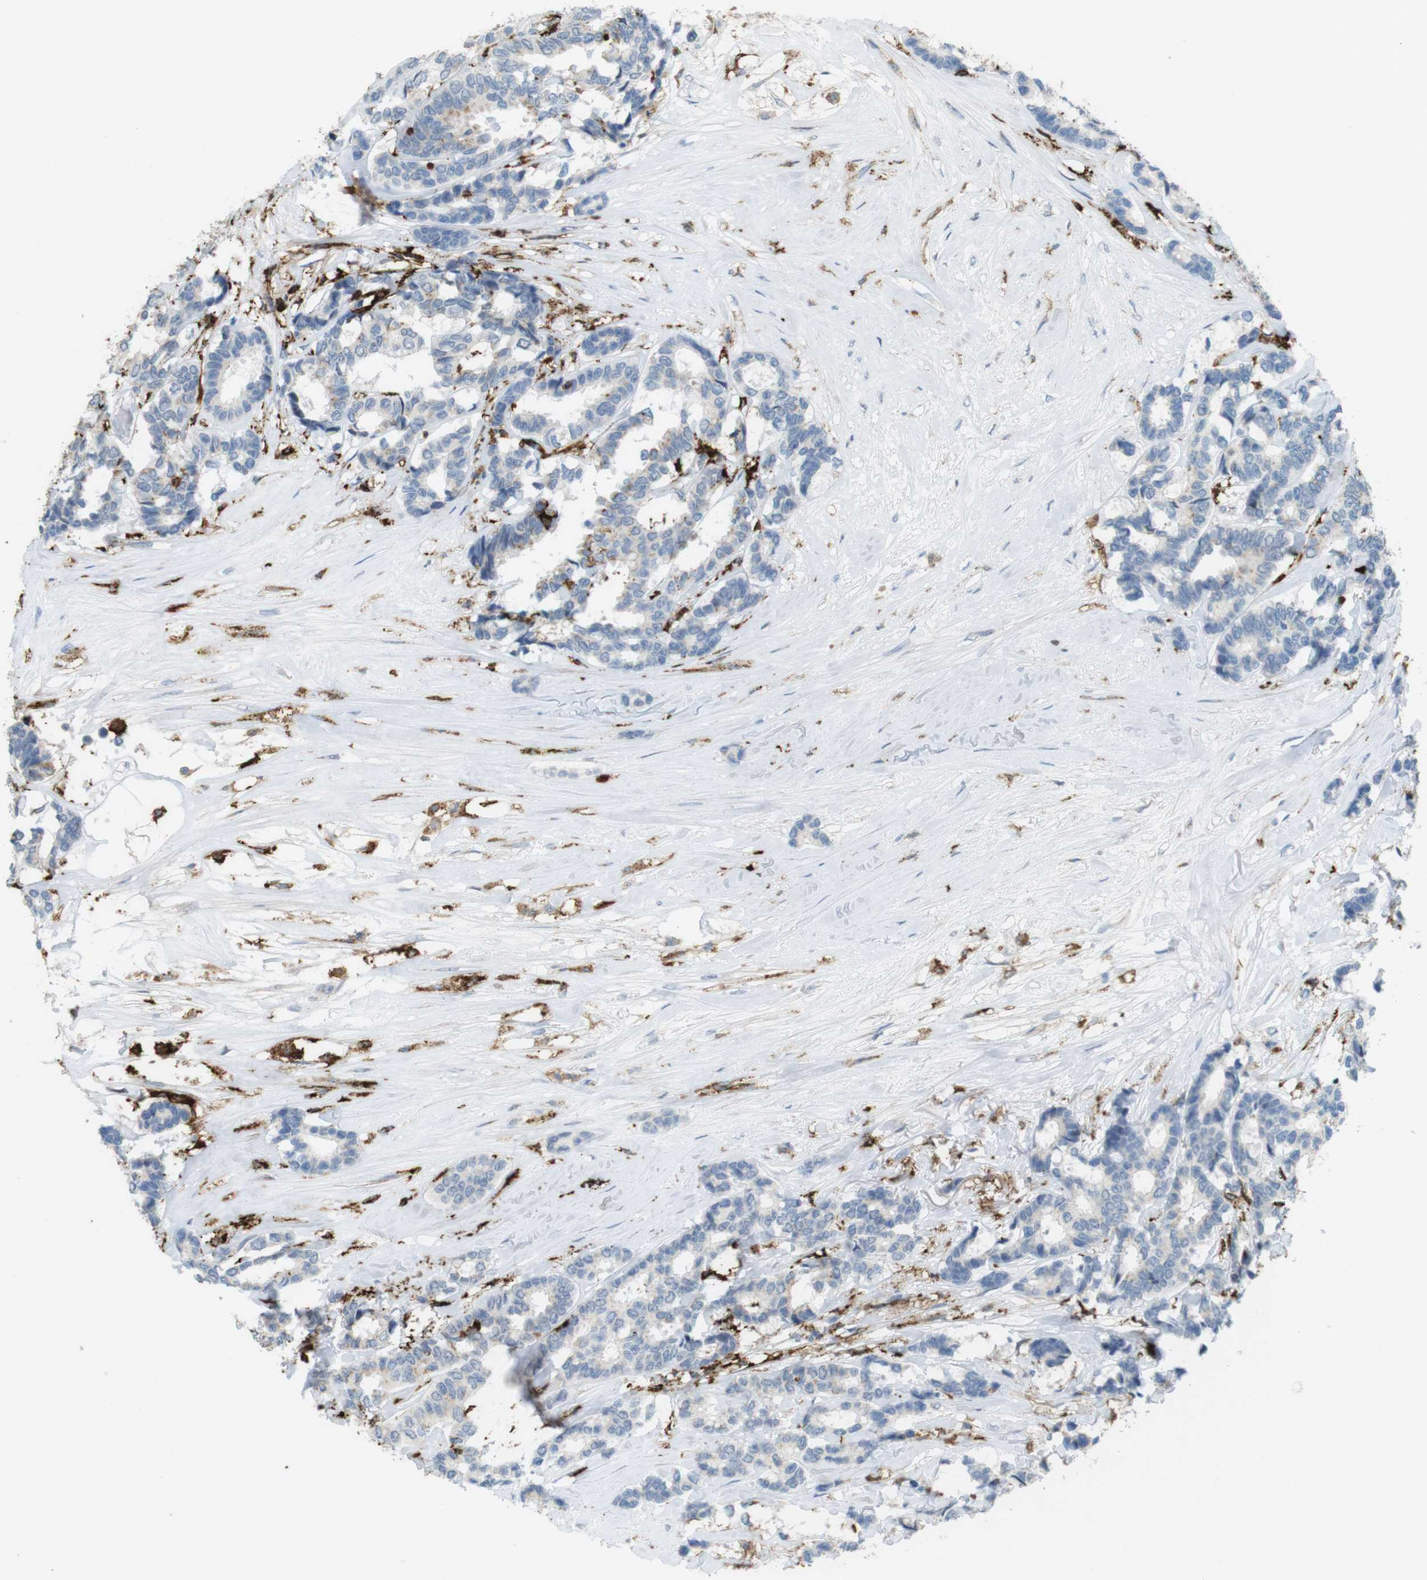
{"staining": {"intensity": "negative", "quantity": "none", "location": "none"}, "tissue": "breast cancer", "cell_type": "Tumor cells", "image_type": "cancer", "snomed": [{"axis": "morphology", "description": "Duct carcinoma"}, {"axis": "topography", "description": "Breast"}], "caption": "This is an immunohistochemistry histopathology image of breast cancer (intraductal carcinoma). There is no staining in tumor cells.", "gene": "HLA-DRA", "patient": {"sex": "female", "age": 87}}